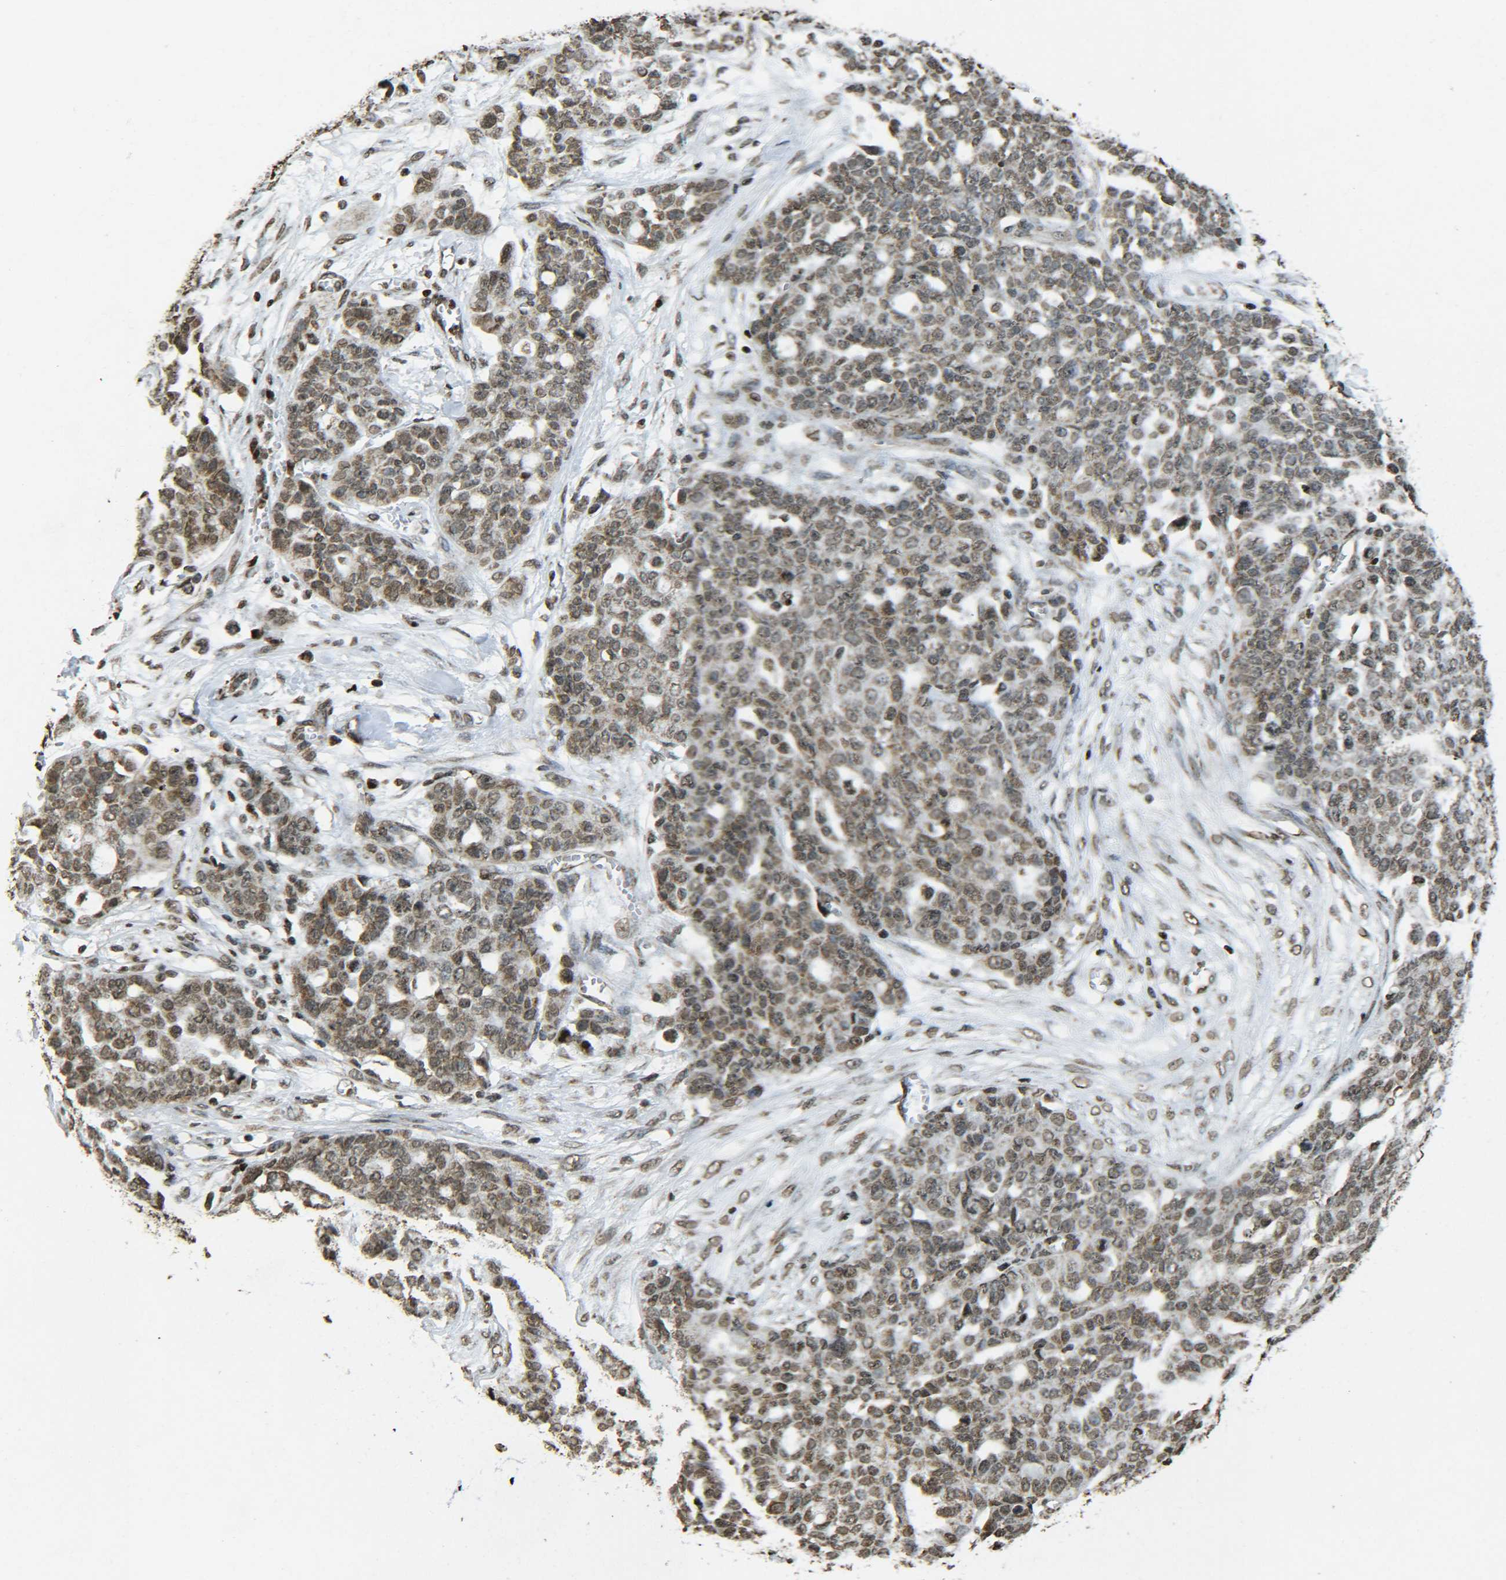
{"staining": {"intensity": "moderate", "quantity": ">75%", "location": "cytoplasmic/membranous,nuclear"}, "tissue": "ovarian cancer", "cell_type": "Tumor cells", "image_type": "cancer", "snomed": [{"axis": "morphology", "description": "Cystadenocarcinoma, serous, NOS"}, {"axis": "topography", "description": "Soft tissue"}, {"axis": "topography", "description": "Ovary"}], "caption": "Serous cystadenocarcinoma (ovarian) stained for a protein (brown) exhibits moderate cytoplasmic/membranous and nuclear positive positivity in approximately >75% of tumor cells.", "gene": "NEUROG2", "patient": {"sex": "female", "age": 57}}